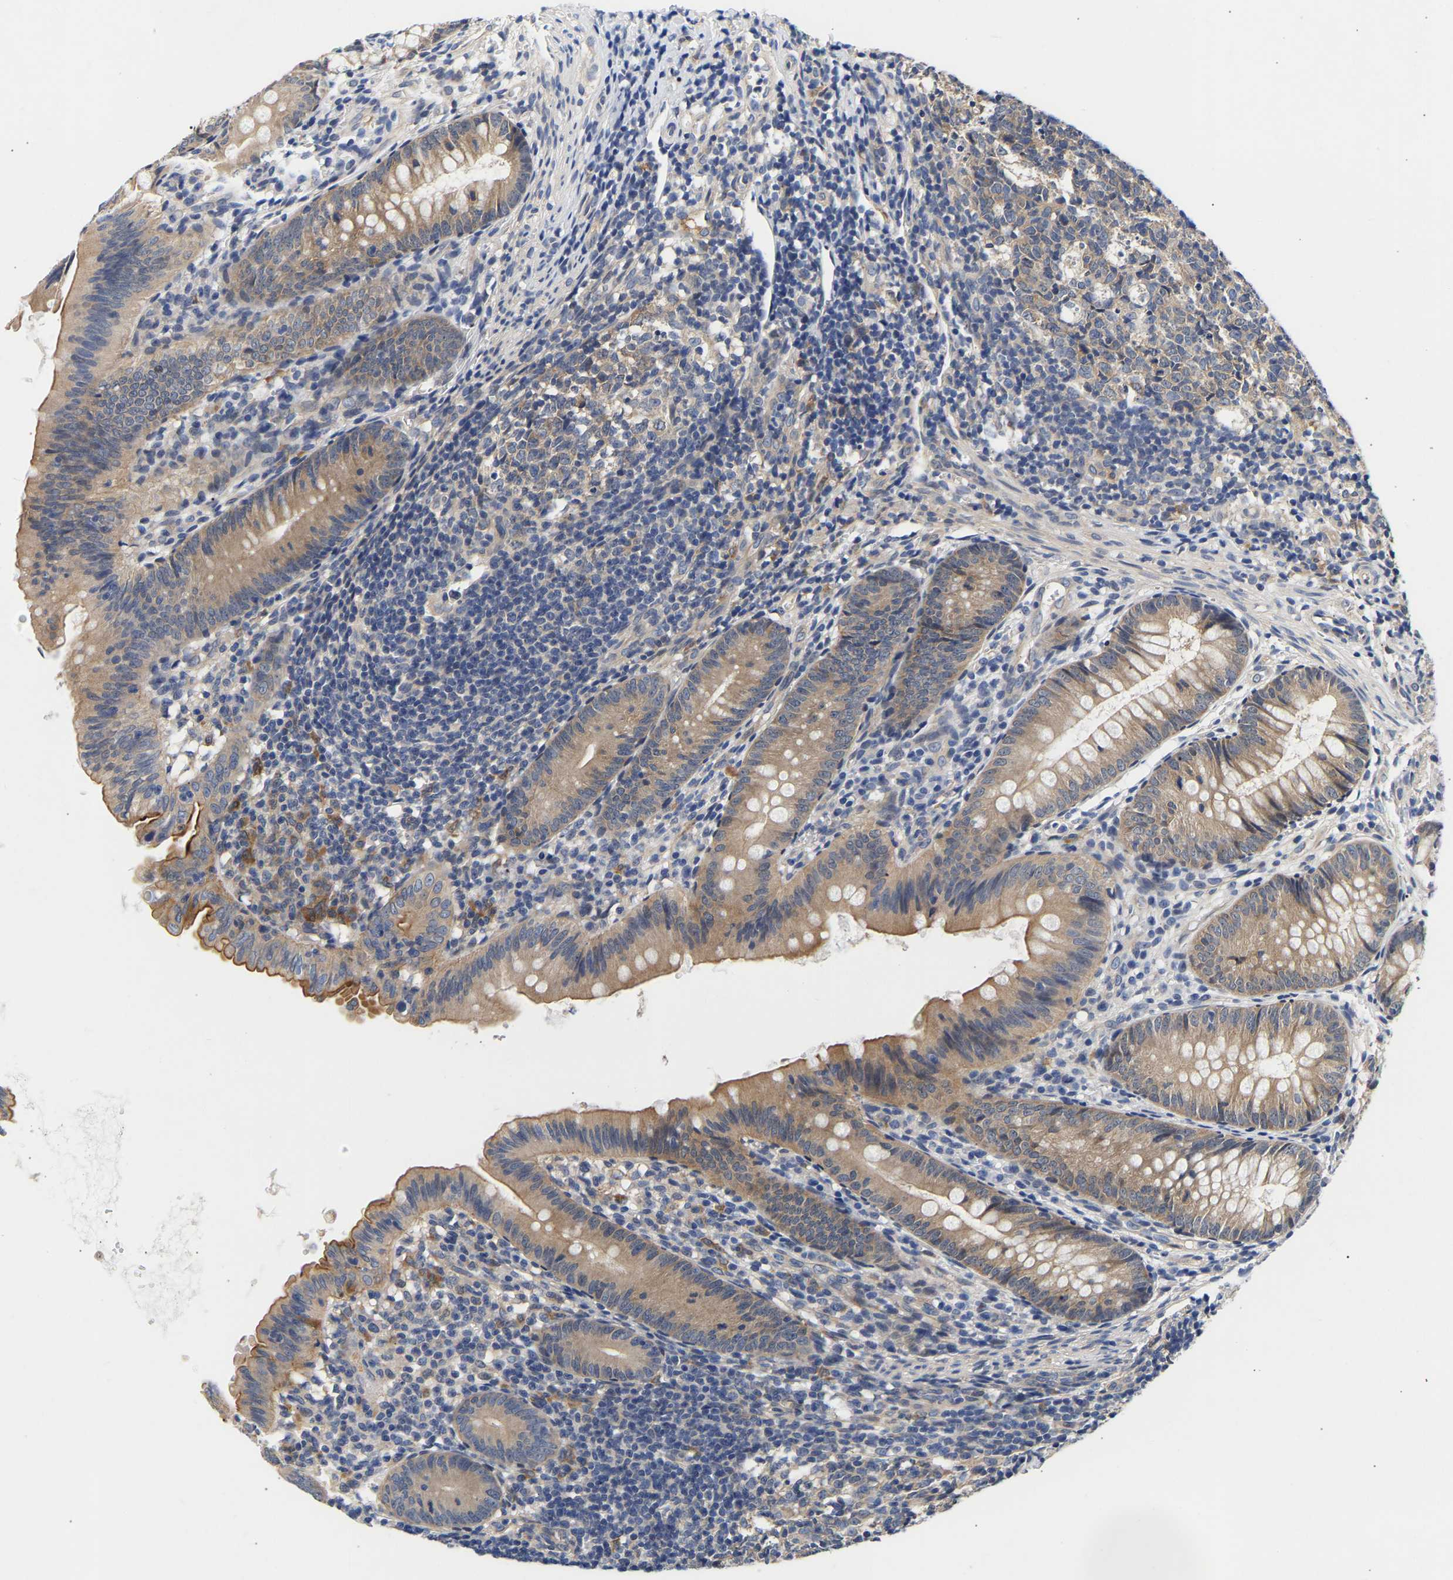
{"staining": {"intensity": "moderate", "quantity": "25%-75%", "location": "cytoplasmic/membranous"}, "tissue": "appendix", "cell_type": "Glandular cells", "image_type": "normal", "snomed": [{"axis": "morphology", "description": "Normal tissue, NOS"}, {"axis": "topography", "description": "Appendix"}], "caption": "A micrograph of human appendix stained for a protein demonstrates moderate cytoplasmic/membranous brown staining in glandular cells. (DAB IHC, brown staining for protein, blue staining for nuclei).", "gene": "CCDC6", "patient": {"sex": "male", "age": 1}}